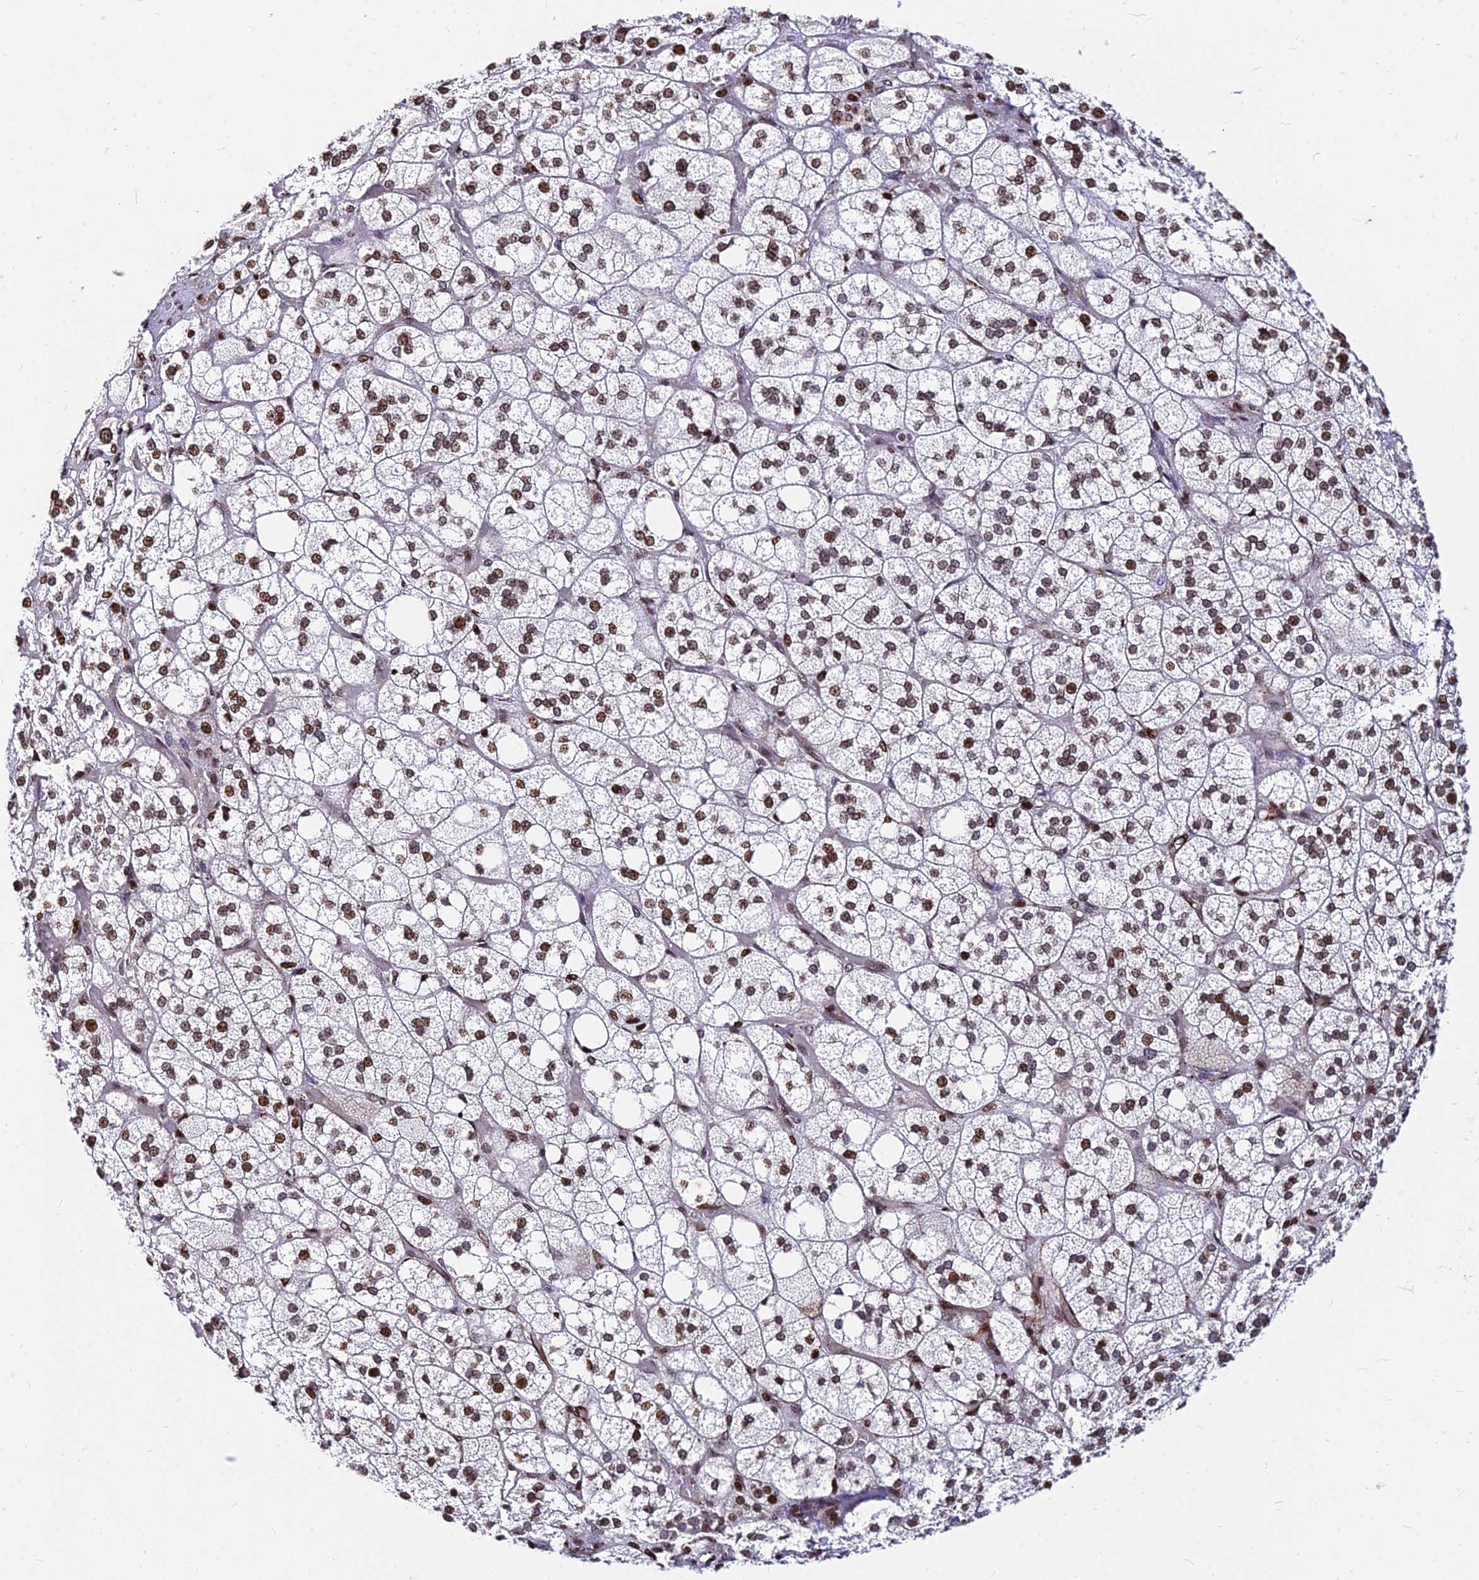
{"staining": {"intensity": "moderate", "quantity": ">75%", "location": "nuclear"}, "tissue": "adrenal gland", "cell_type": "Glandular cells", "image_type": "normal", "snomed": [{"axis": "morphology", "description": "Normal tissue, NOS"}, {"axis": "topography", "description": "Adrenal gland"}], "caption": "An IHC micrograph of unremarkable tissue is shown. Protein staining in brown labels moderate nuclear positivity in adrenal gland within glandular cells. Using DAB (3,3'-diaminobenzidine) (brown) and hematoxylin (blue) stains, captured at high magnification using brightfield microscopy.", "gene": "NYAP2", "patient": {"sex": "male", "age": 61}}